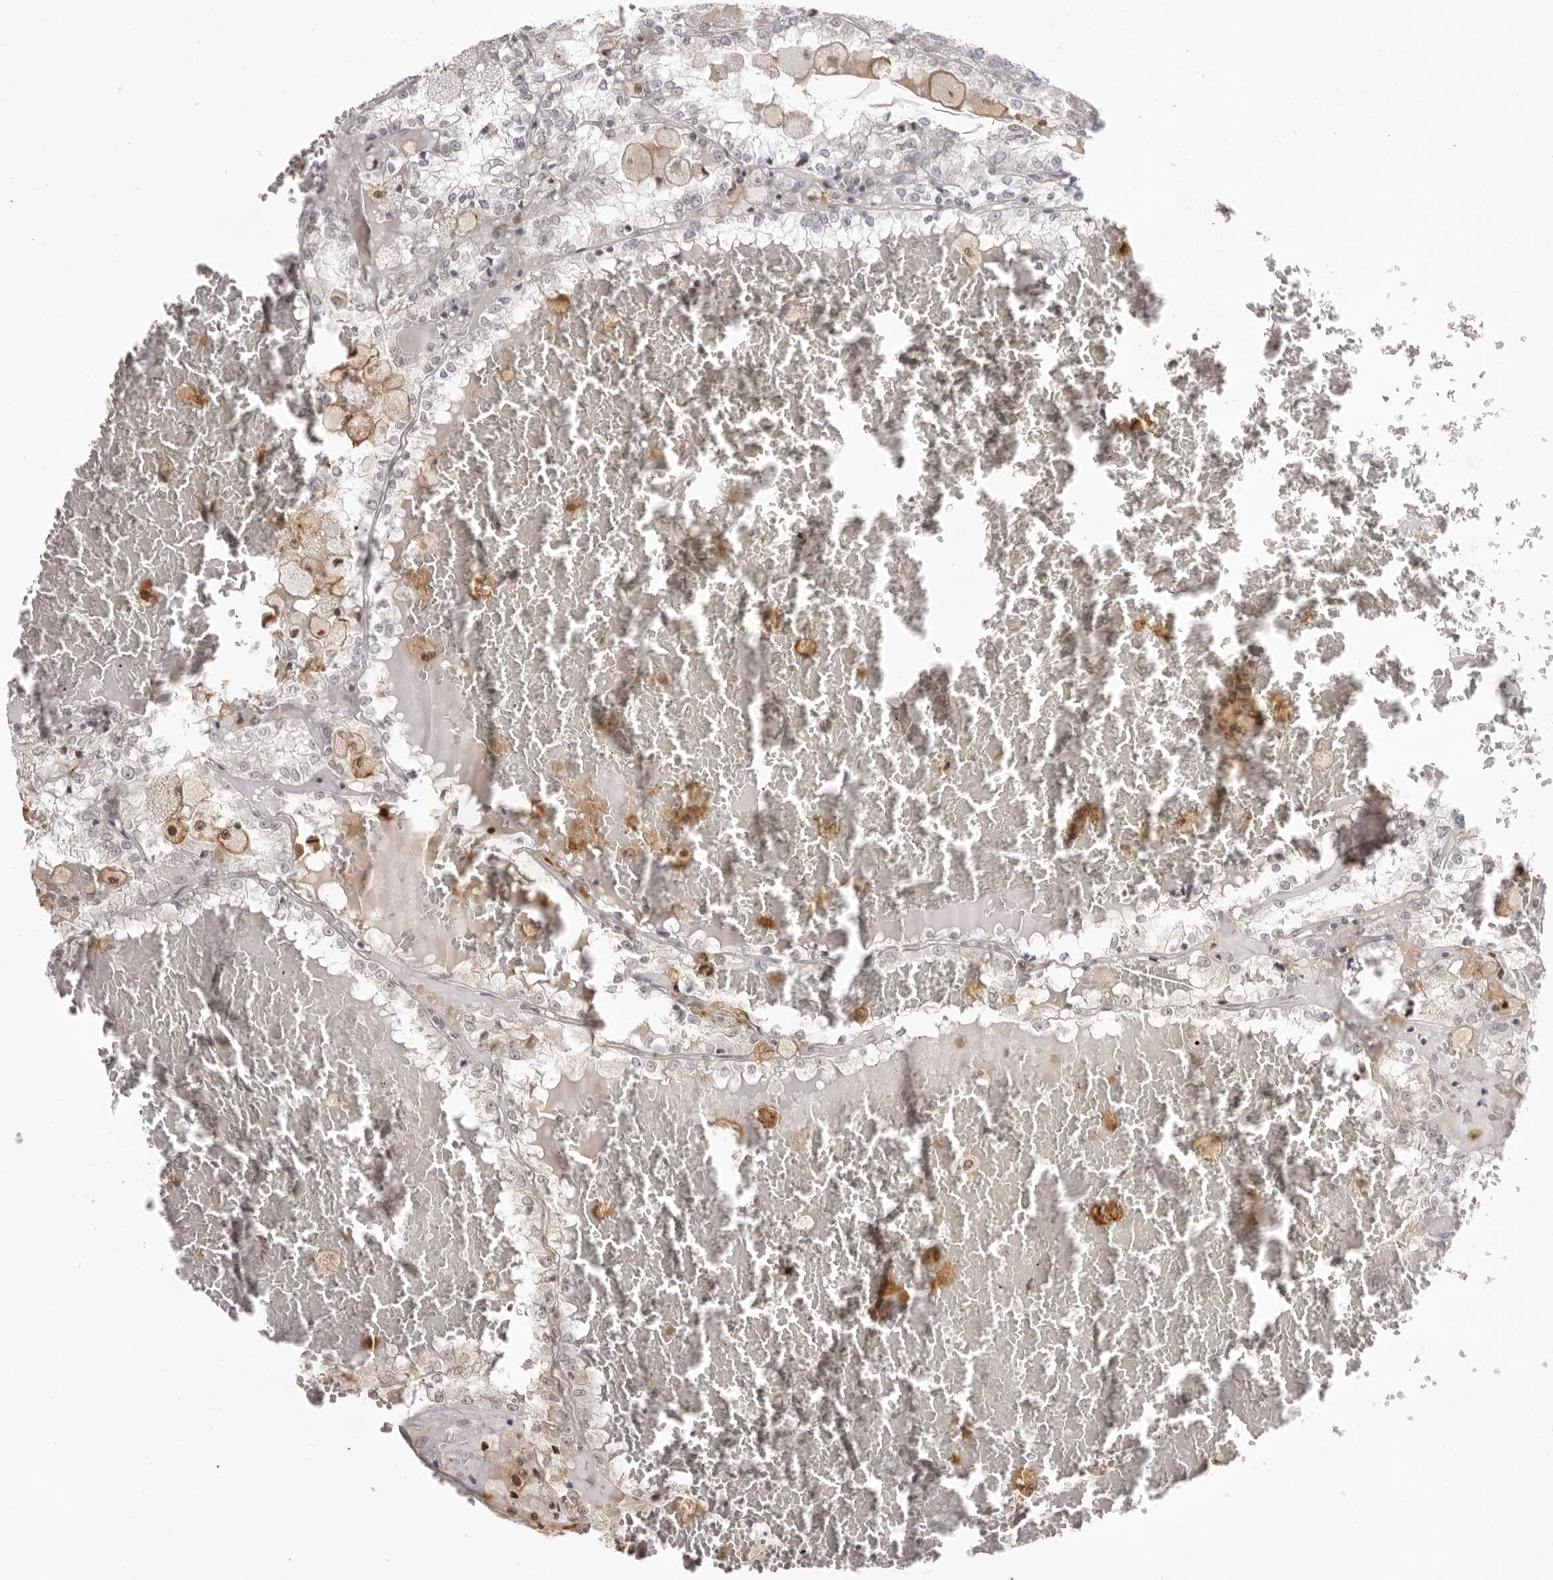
{"staining": {"intensity": "negative", "quantity": "none", "location": "none"}, "tissue": "renal cancer", "cell_type": "Tumor cells", "image_type": "cancer", "snomed": [{"axis": "morphology", "description": "Adenocarcinoma, NOS"}, {"axis": "topography", "description": "Kidney"}], "caption": "This photomicrograph is of adenocarcinoma (renal) stained with immunohistochemistry (IHC) to label a protein in brown with the nuclei are counter-stained blue. There is no positivity in tumor cells.", "gene": "SRGAP2", "patient": {"sex": "female", "age": 56}}